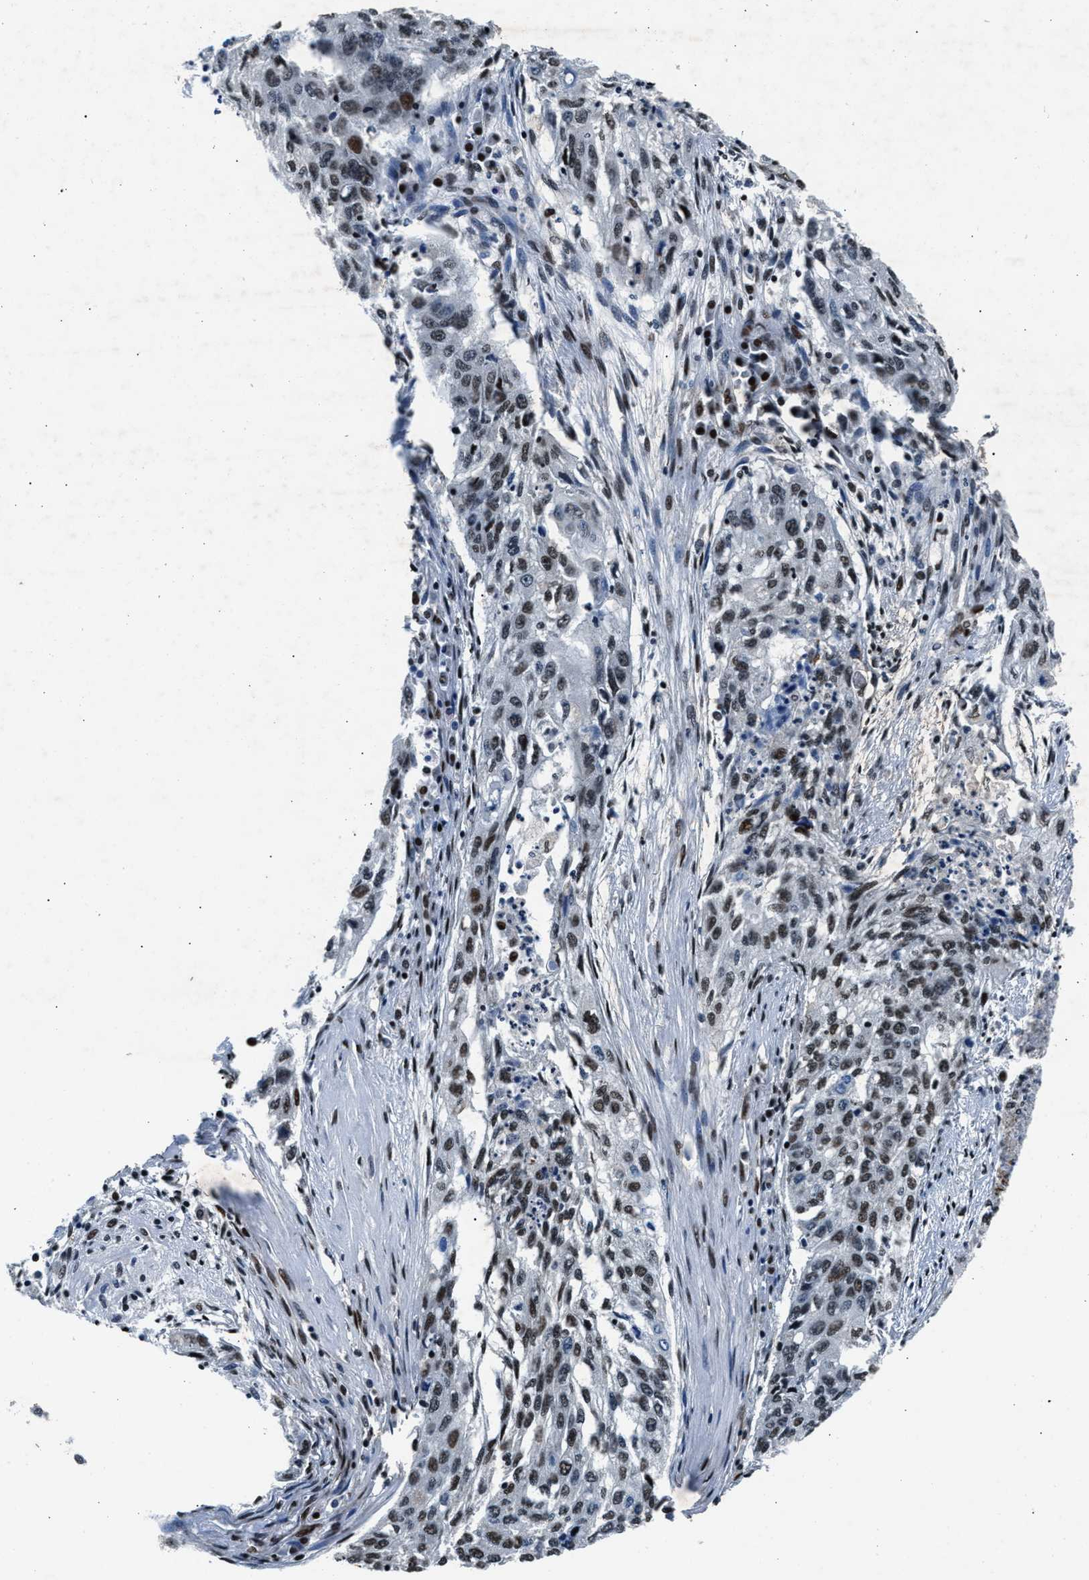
{"staining": {"intensity": "moderate", "quantity": ">75%", "location": "nuclear"}, "tissue": "lung cancer", "cell_type": "Tumor cells", "image_type": "cancer", "snomed": [{"axis": "morphology", "description": "Squamous cell carcinoma, NOS"}, {"axis": "topography", "description": "Lung"}], "caption": "Lung cancer stained with a brown dye reveals moderate nuclear positive positivity in approximately >75% of tumor cells.", "gene": "PRRC2B", "patient": {"sex": "female", "age": 63}}